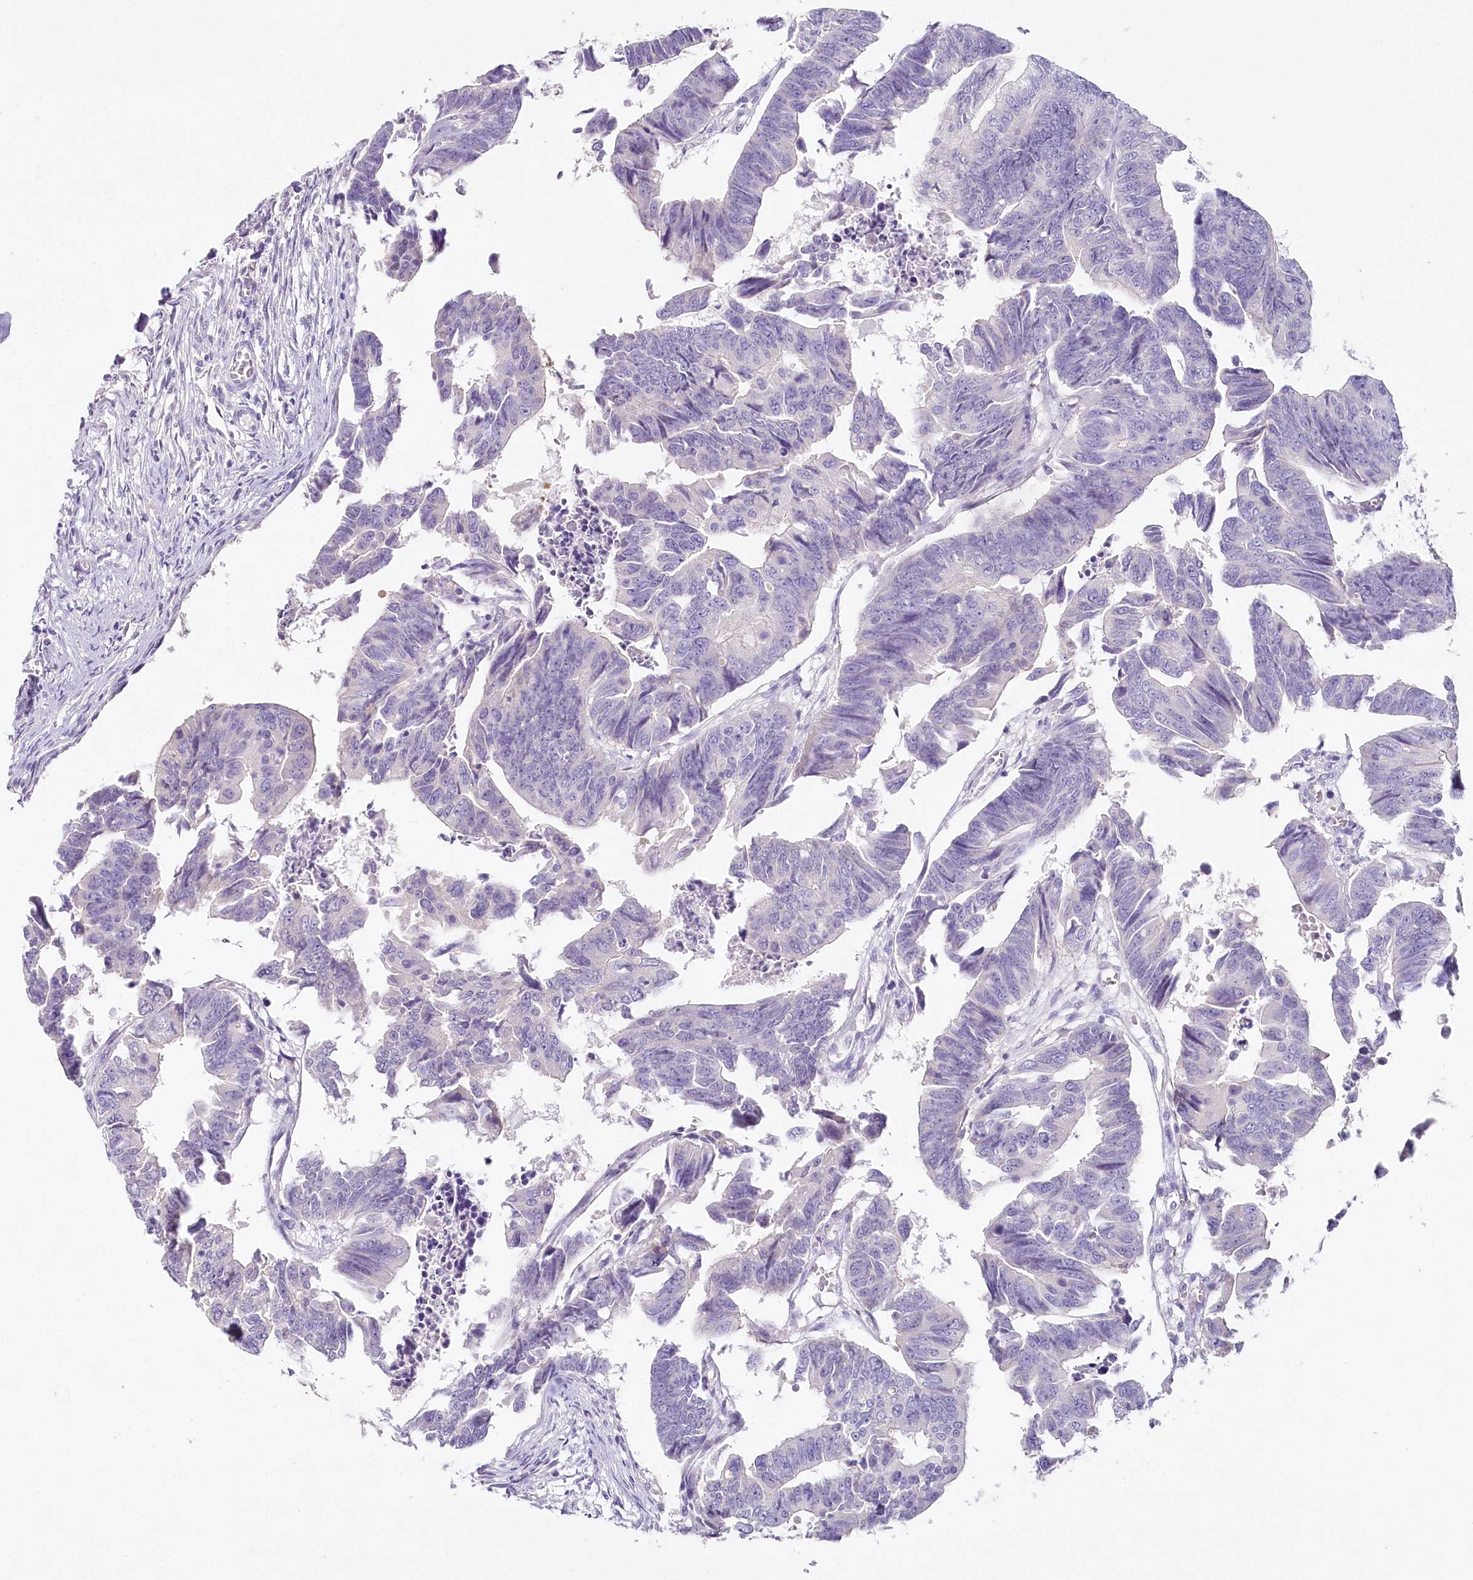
{"staining": {"intensity": "negative", "quantity": "none", "location": "none"}, "tissue": "colorectal cancer", "cell_type": "Tumor cells", "image_type": "cancer", "snomed": [{"axis": "morphology", "description": "Adenocarcinoma, NOS"}, {"axis": "topography", "description": "Rectum"}], "caption": "Protein analysis of colorectal cancer displays no significant positivity in tumor cells. (Brightfield microscopy of DAB immunohistochemistry (IHC) at high magnification).", "gene": "HPD", "patient": {"sex": "female", "age": 65}}